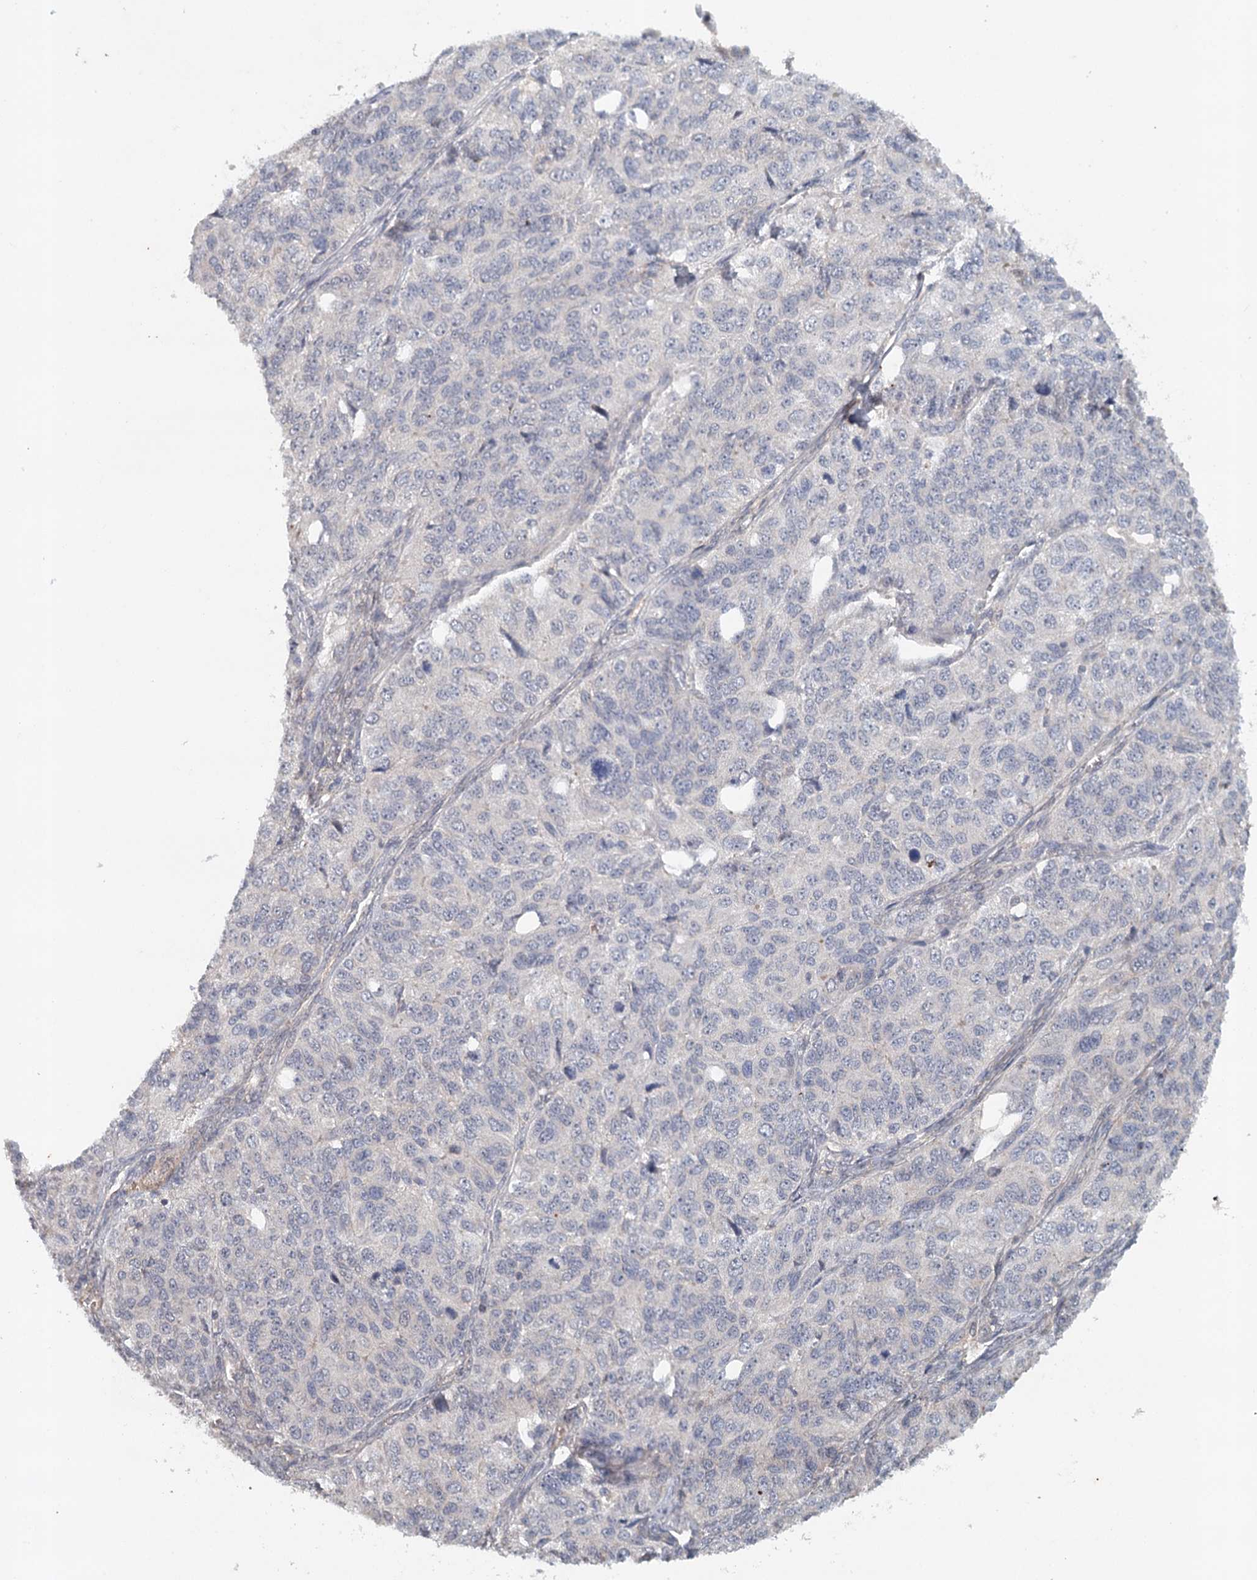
{"staining": {"intensity": "negative", "quantity": "none", "location": "none"}, "tissue": "ovarian cancer", "cell_type": "Tumor cells", "image_type": "cancer", "snomed": [{"axis": "morphology", "description": "Carcinoma, endometroid"}, {"axis": "topography", "description": "Ovary"}], "caption": "Protein analysis of ovarian endometroid carcinoma shows no significant positivity in tumor cells. Nuclei are stained in blue.", "gene": "SYNPO", "patient": {"sex": "female", "age": 51}}